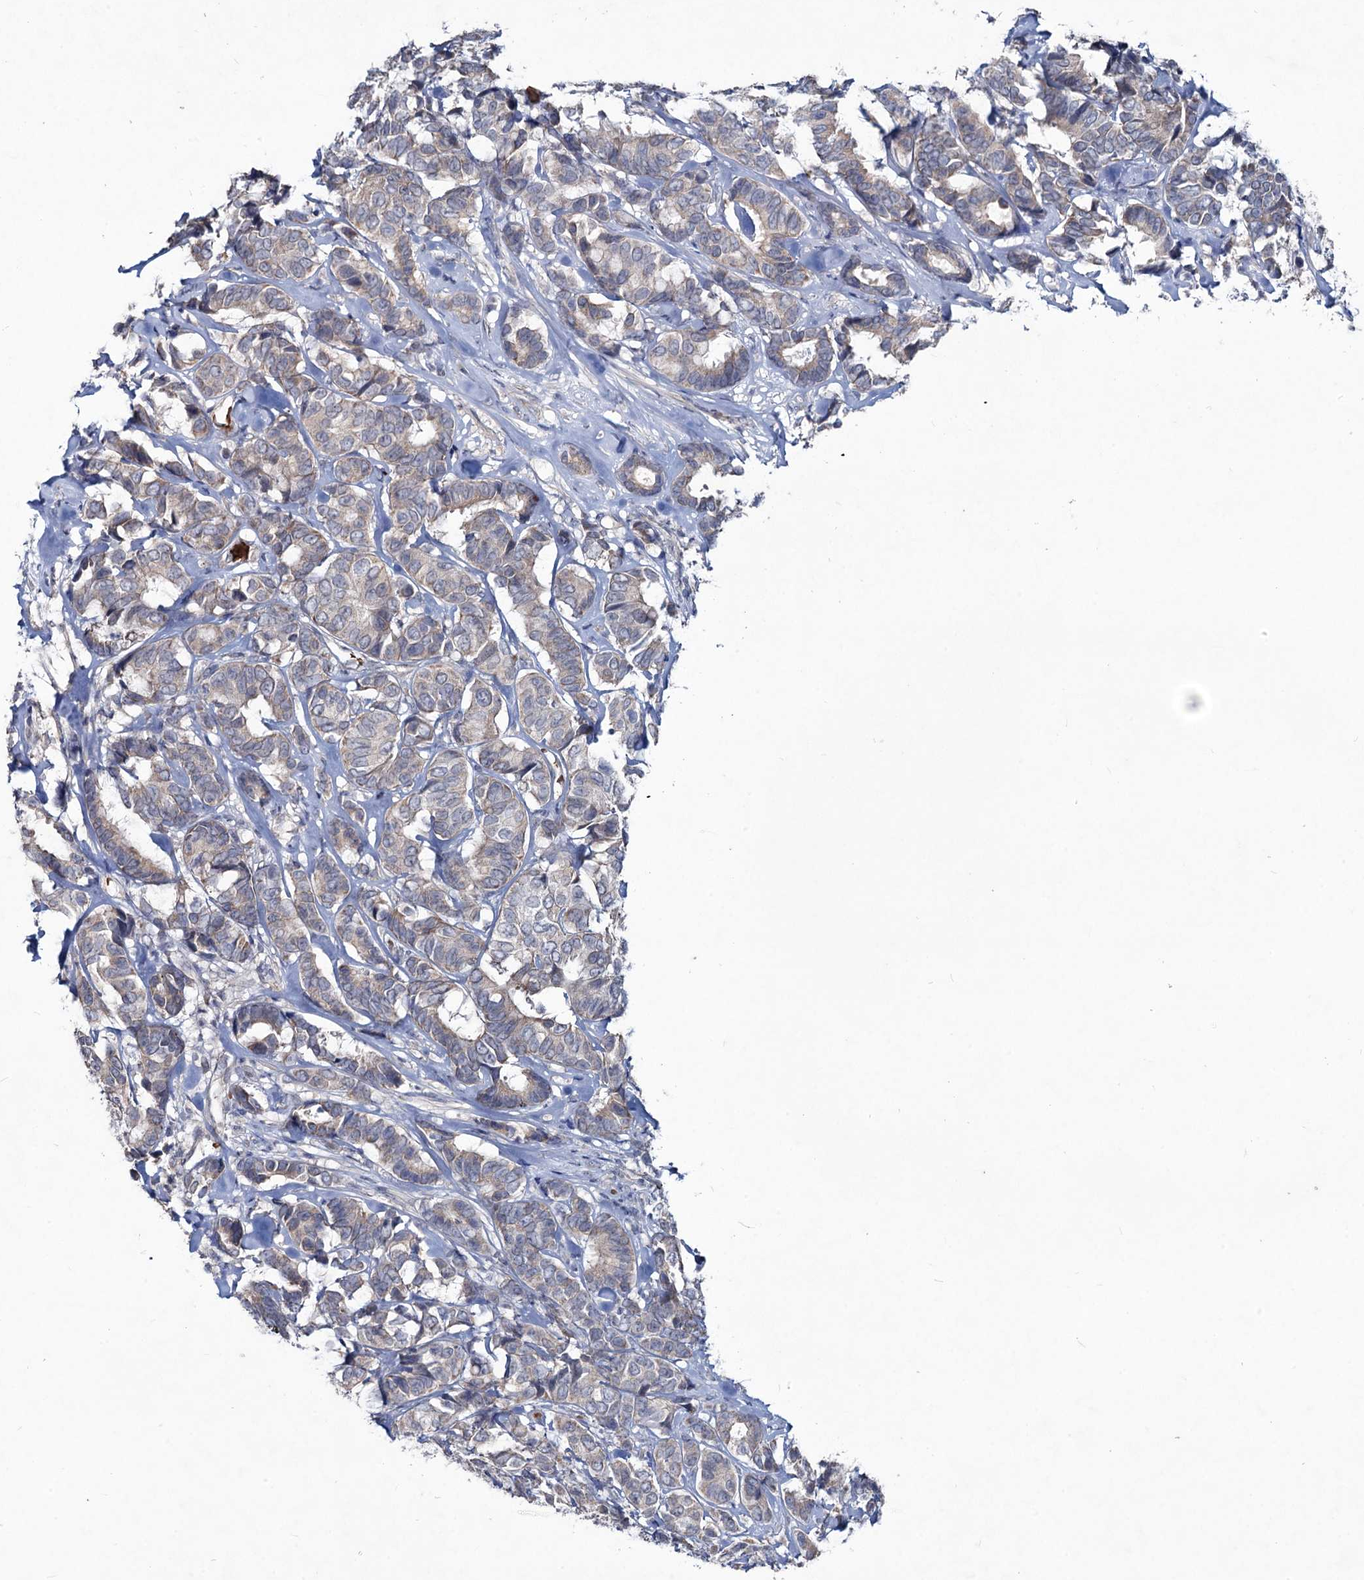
{"staining": {"intensity": "weak", "quantity": ">75%", "location": "cytoplasmic/membranous"}, "tissue": "breast cancer", "cell_type": "Tumor cells", "image_type": "cancer", "snomed": [{"axis": "morphology", "description": "Duct carcinoma"}, {"axis": "topography", "description": "Breast"}], "caption": "Tumor cells show weak cytoplasmic/membranous positivity in approximately >75% of cells in invasive ductal carcinoma (breast).", "gene": "RNF6", "patient": {"sex": "female", "age": 87}}